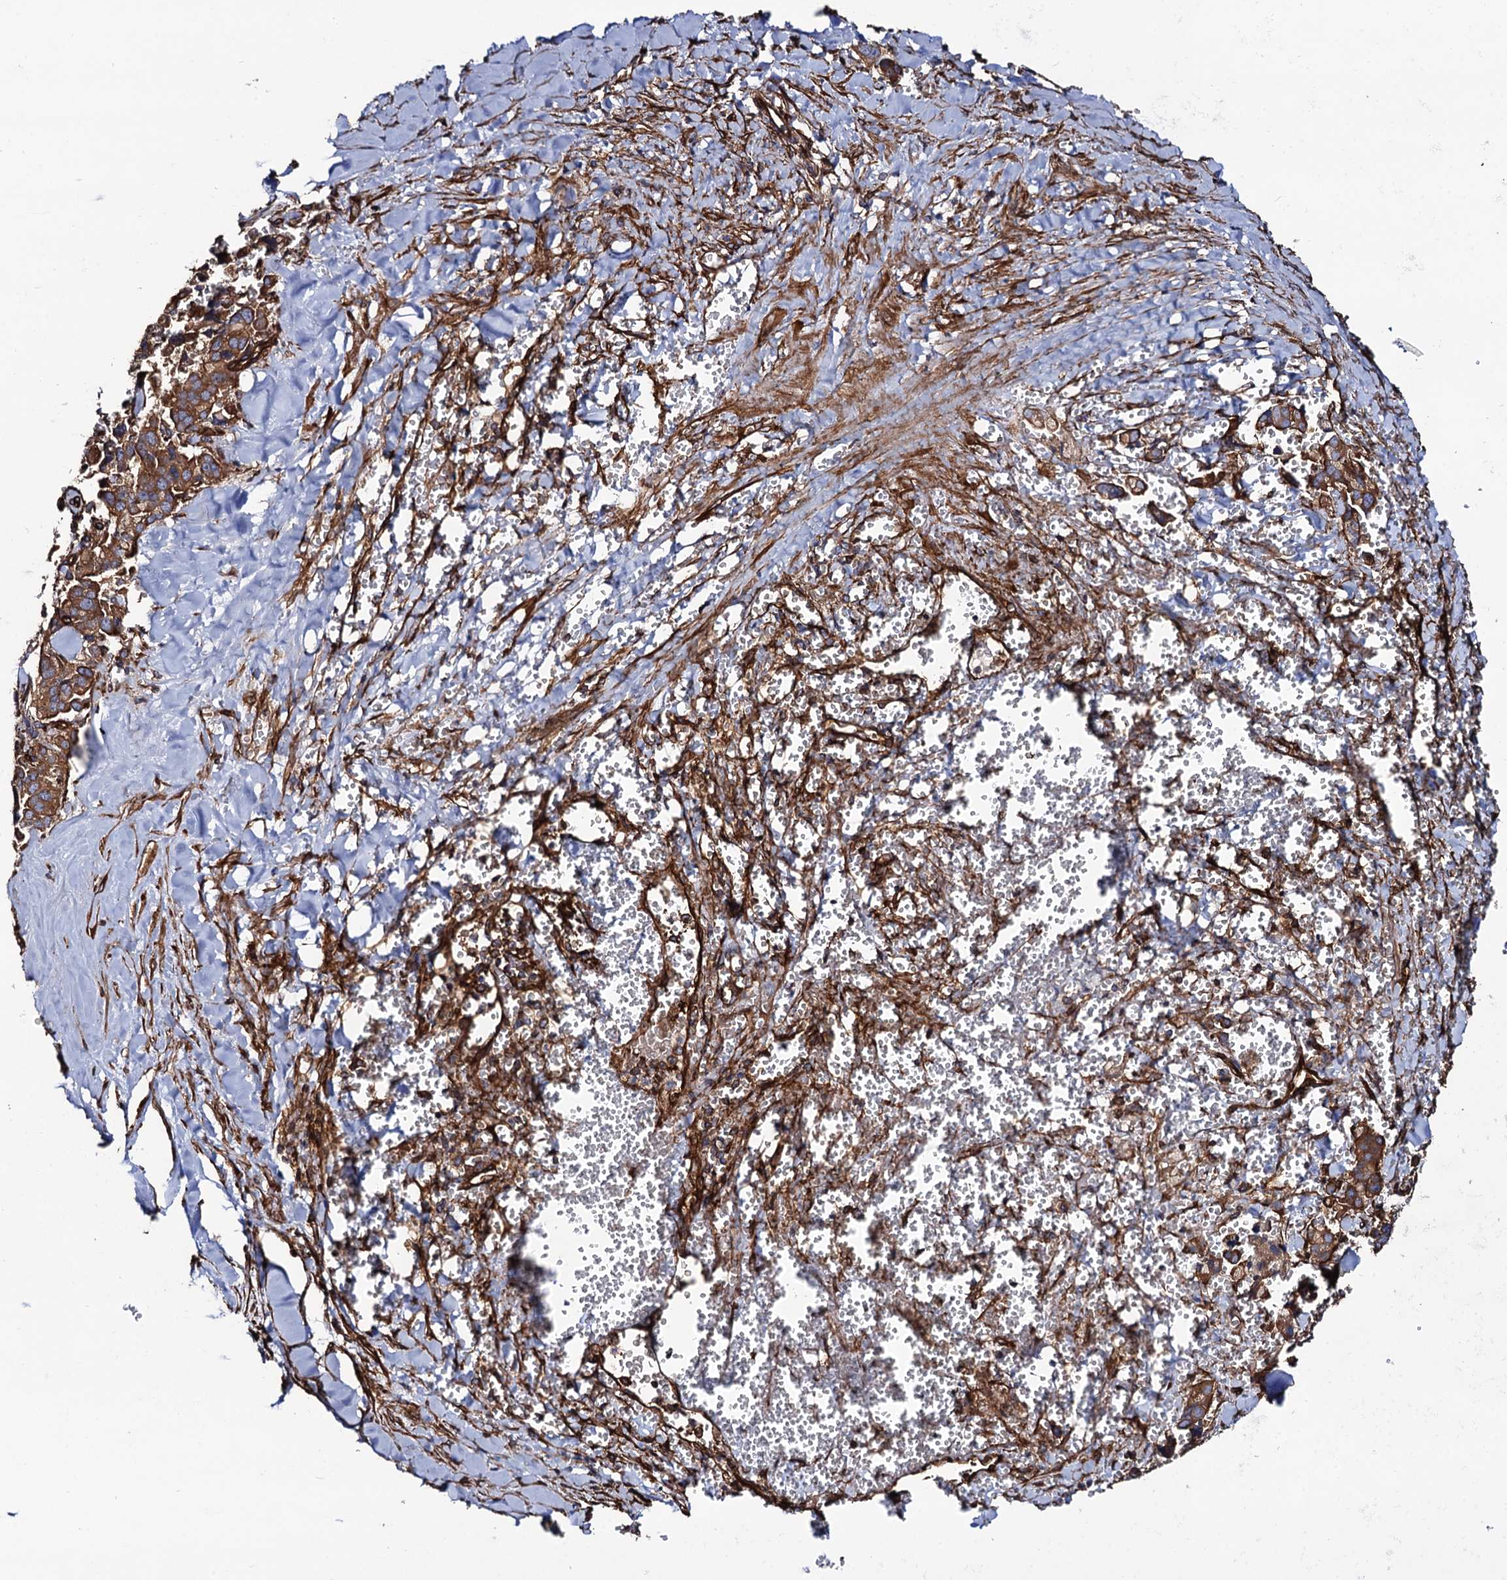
{"staining": {"intensity": "moderate", "quantity": ">75%", "location": "cytoplasmic/membranous"}, "tissue": "pancreatic cancer", "cell_type": "Tumor cells", "image_type": "cancer", "snomed": [{"axis": "morphology", "description": "Adenocarcinoma, NOS"}, {"axis": "topography", "description": "Pancreas"}], "caption": "Human pancreatic cancer (adenocarcinoma) stained with a protein marker displays moderate staining in tumor cells.", "gene": "CIP2A", "patient": {"sex": "male", "age": 65}}